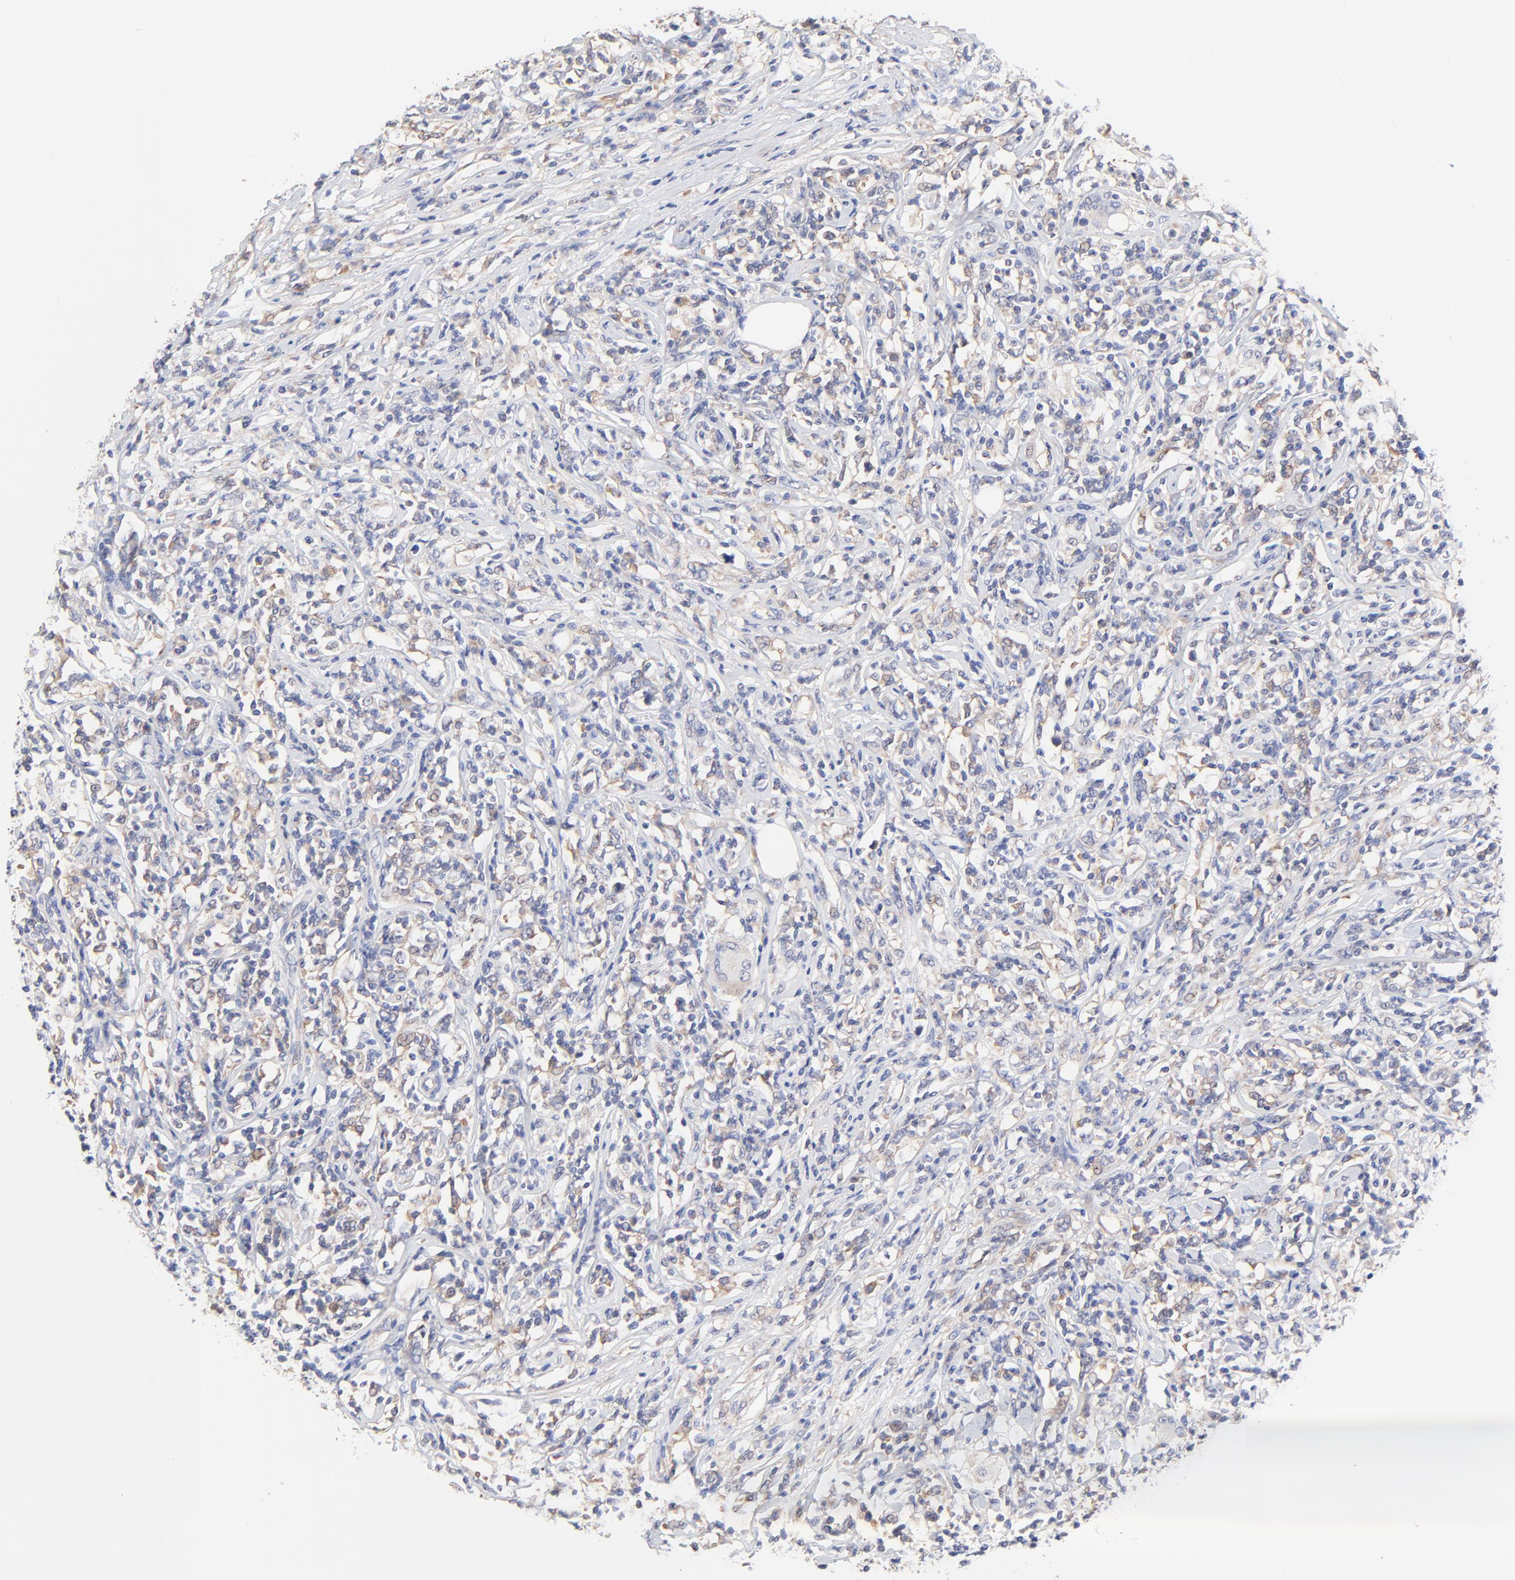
{"staining": {"intensity": "weak", "quantity": "25%-75%", "location": "cytoplasmic/membranous"}, "tissue": "lymphoma", "cell_type": "Tumor cells", "image_type": "cancer", "snomed": [{"axis": "morphology", "description": "Malignant lymphoma, non-Hodgkin's type, High grade"}, {"axis": "topography", "description": "Lymph node"}], "caption": "This is a micrograph of immunohistochemistry (IHC) staining of lymphoma, which shows weak positivity in the cytoplasmic/membranous of tumor cells.", "gene": "PTK7", "patient": {"sex": "female", "age": 84}}